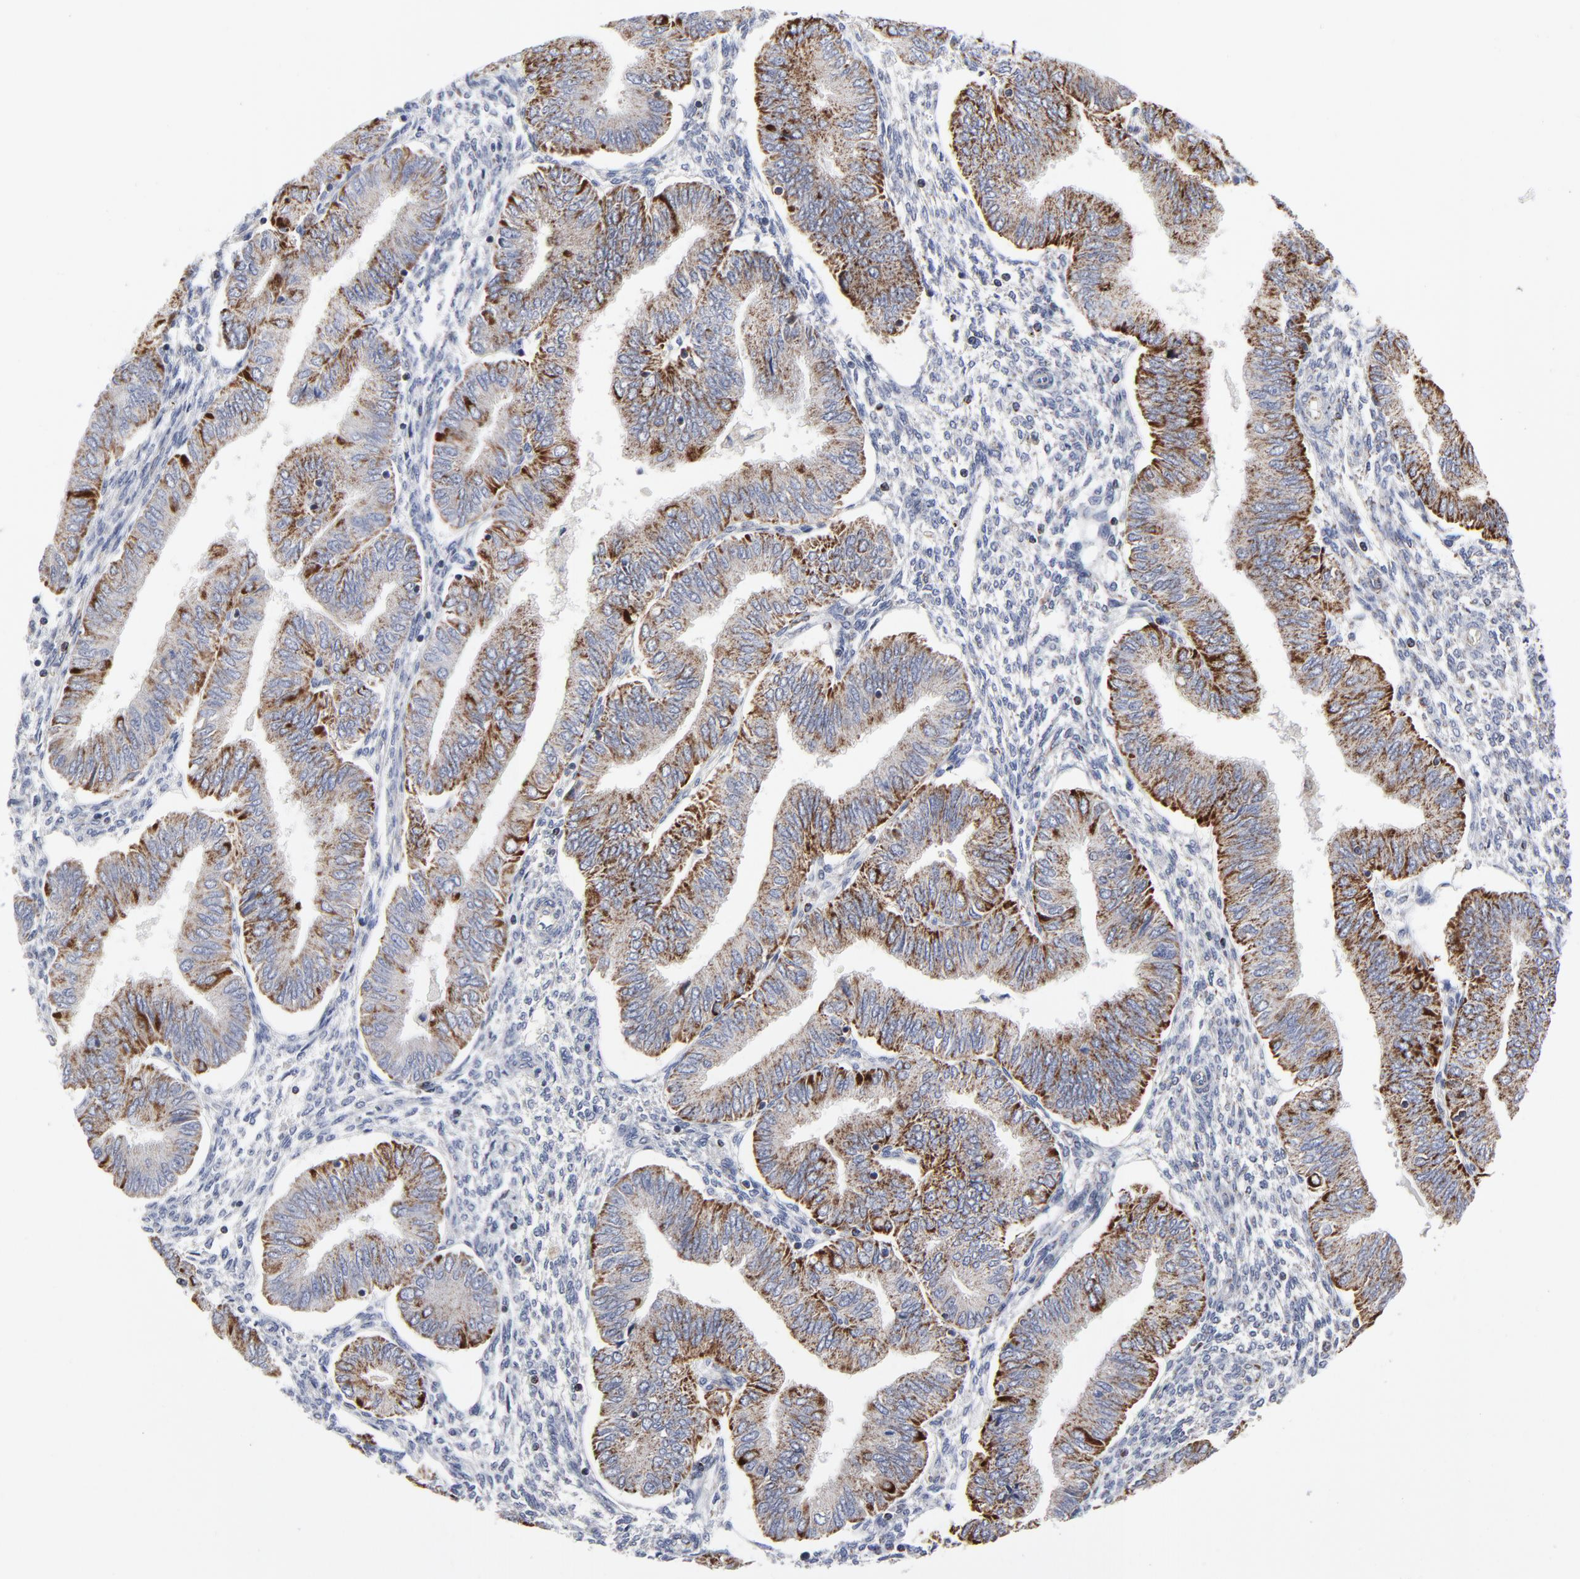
{"staining": {"intensity": "moderate", "quantity": ">75%", "location": "cytoplasmic/membranous"}, "tissue": "endometrial cancer", "cell_type": "Tumor cells", "image_type": "cancer", "snomed": [{"axis": "morphology", "description": "Adenocarcinoma, NOS"}, {"axis": "topography", "description": "Endometrium"}], "caption": "This is an image of IHC staining of adenocarcinoma (endometrial), which shows moderate staining in the cytoplasmic/membranous of tumor cells.", "gene": "TXNRD2", "patient": {"sex": "female", "age": 51}}